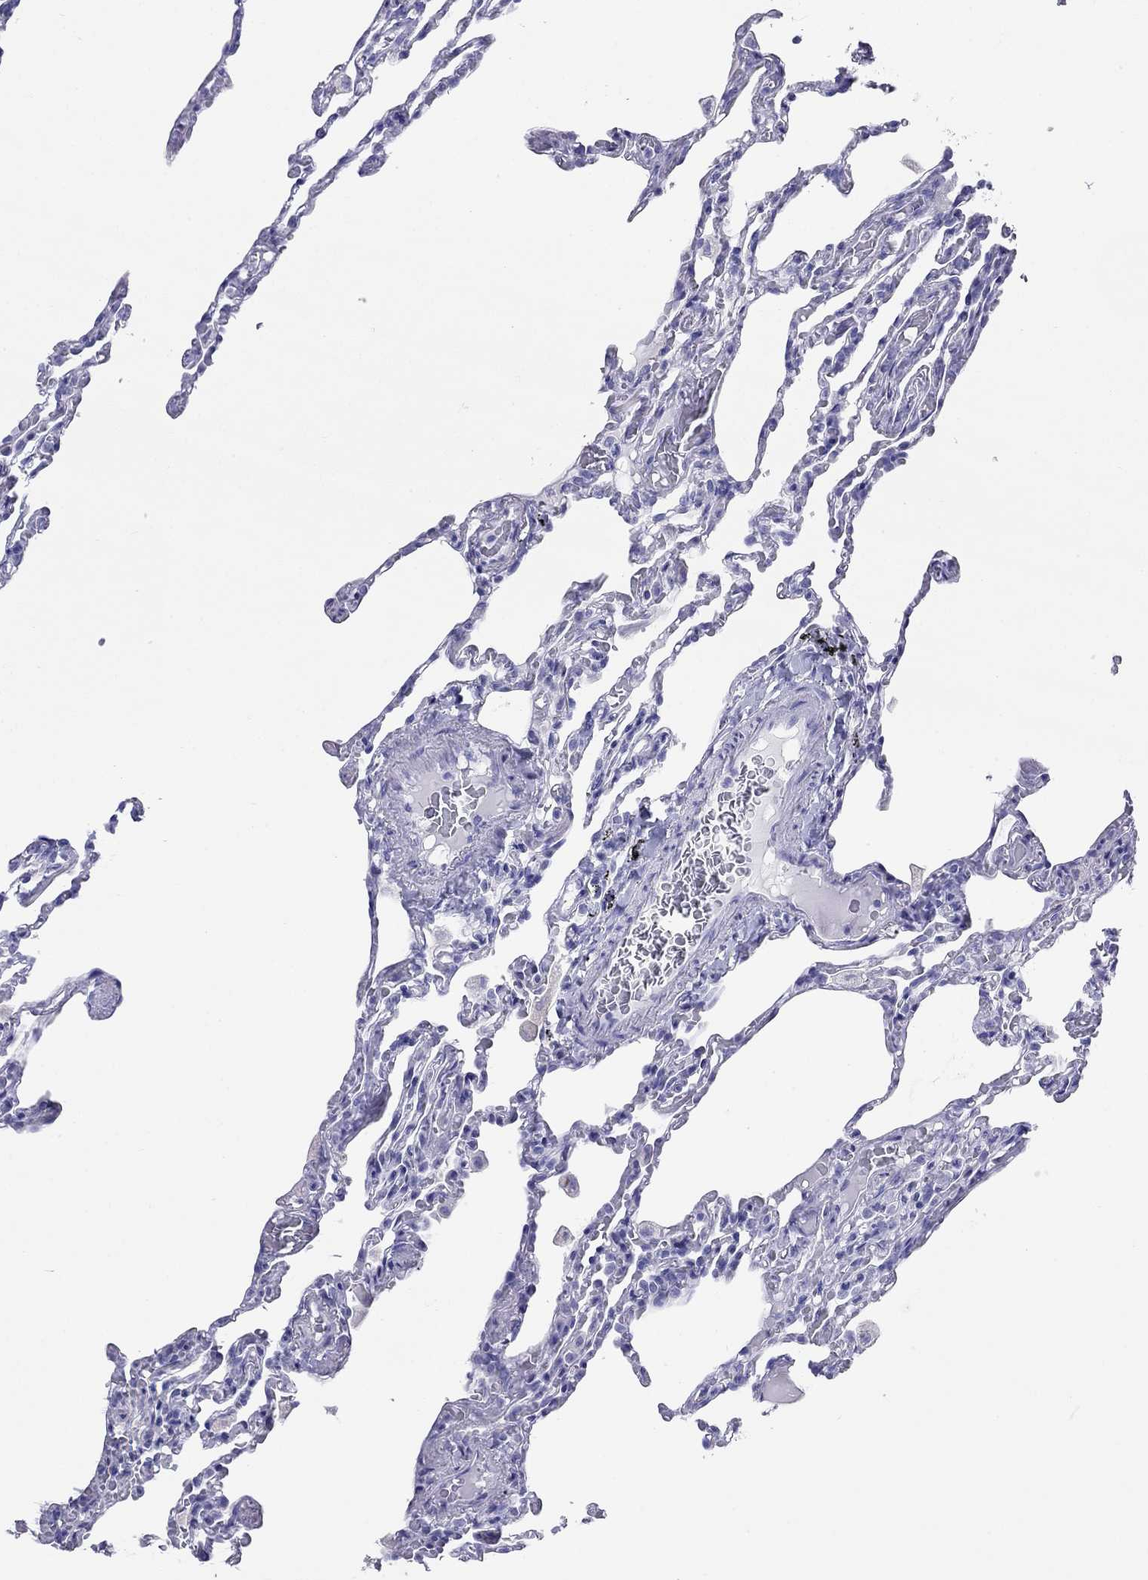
{"staining": {"intensity": "negative", "quantity": "none", "location": "none"}, "tissue": "lung", "cell_type": "Alveolar cells", "image_type": "normal", "snomed": [{"axis": "morphology", "description": "Normal tissue, NOS"}, {"axis": "topography", "description": "Lung"}], "caption": "This is an immunohistochemistry image of unremarkable lung. There is no staining in alveolar cells.", "gene": "HLA", "patient": {"sex": "female", "age": 43}}